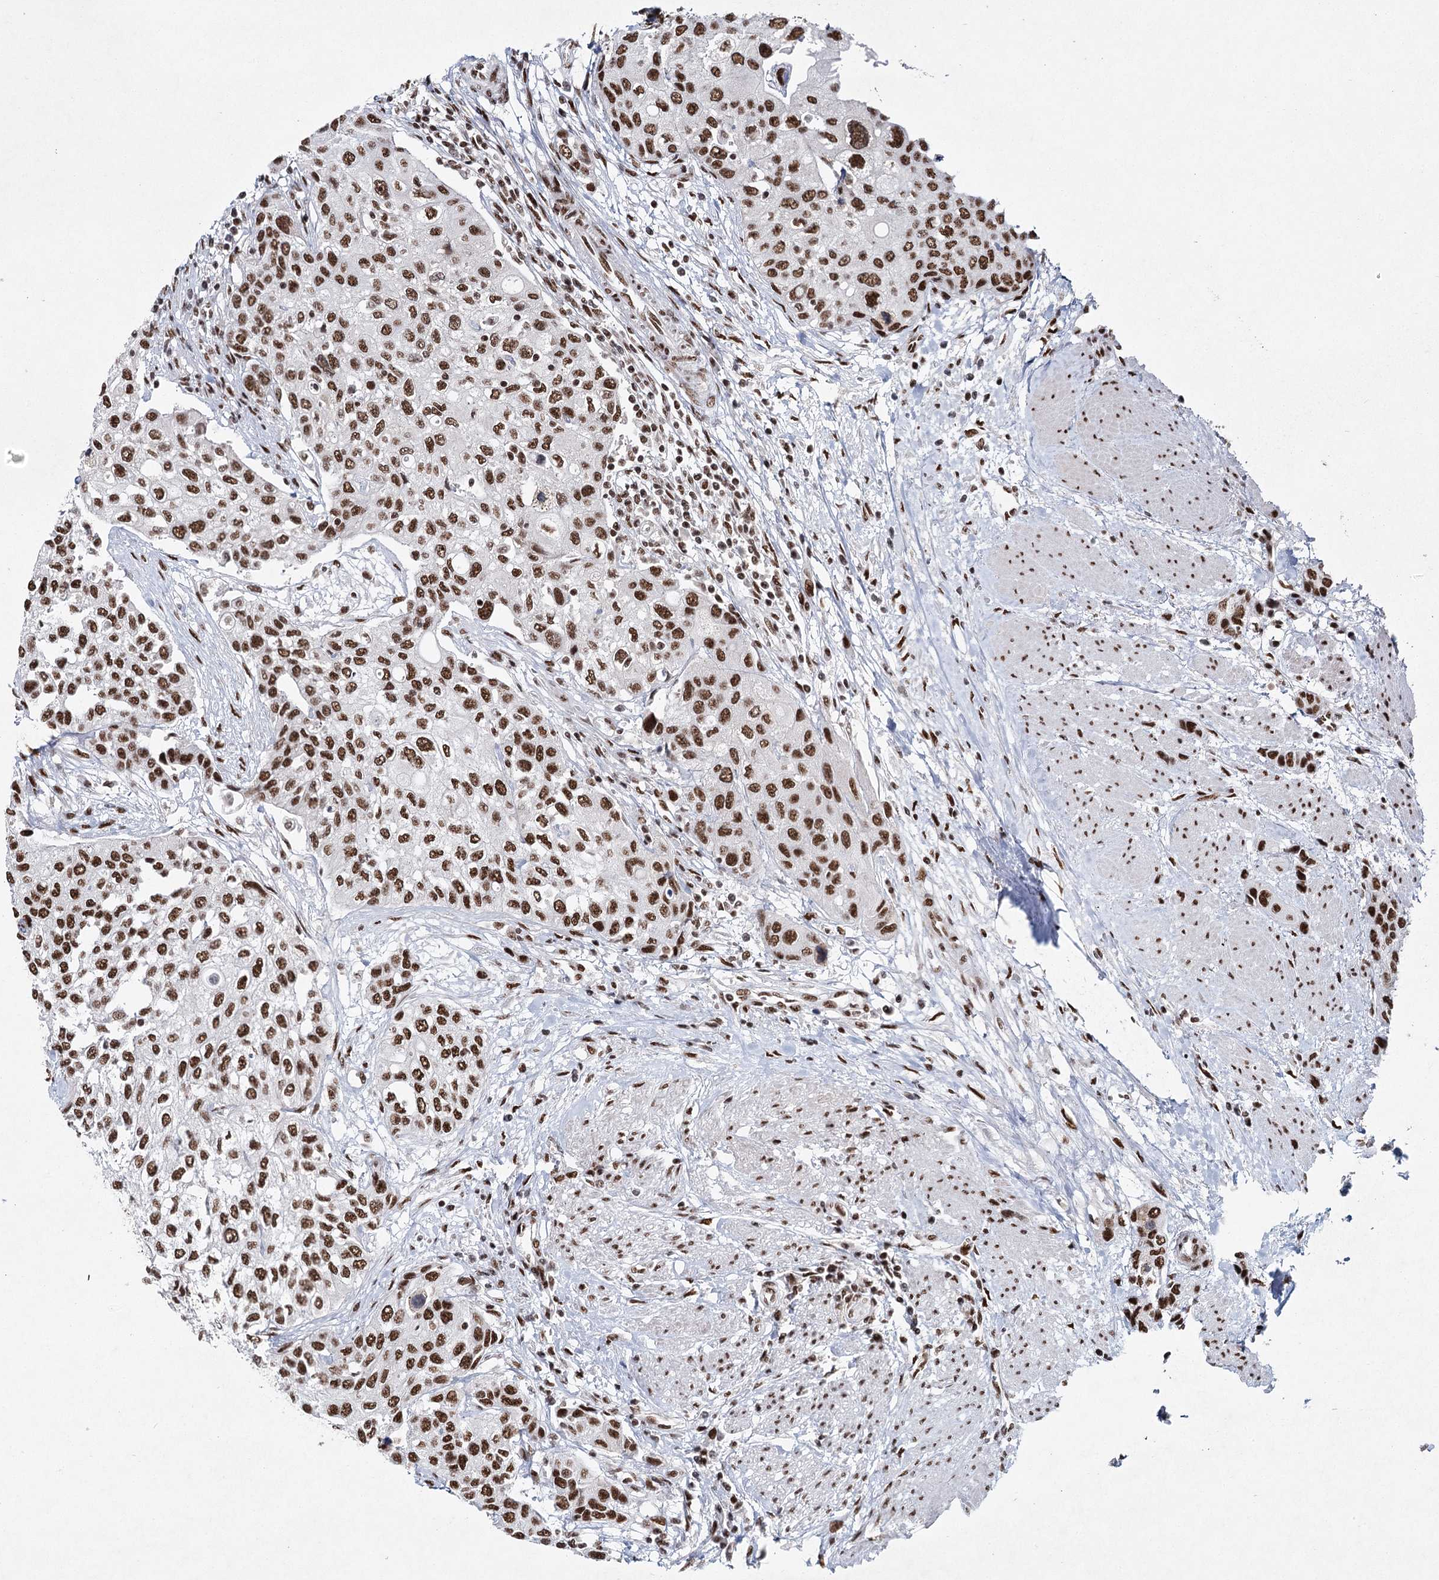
{"staining": {"intensity": "strong", "quantity": ">75%", "location": "nuclear"}, "tissue": "urothelial cancer", "cell_type": "Tumor cells", "image_type": "cancer", "snomed": [{"axis": "morphology", "description": "Normal tissue, NOS"}, {"axis": "morphology", "description": "Urothelial carcinoma, High grade"}, {"axis": "topography", "description": "Vascular tissue"}, {"axis": "topography", "description": "Urinary bladder"}], "caption": "Immunohistochemical staining of urothelial cancer exhibits strong nuclear protein staining in about >75% of tumor cells. (Brightfield microscopy of DAB IHC at high magnification).", "gene": "SCAF8", "patient": {"sex": "female", "age": 56}}